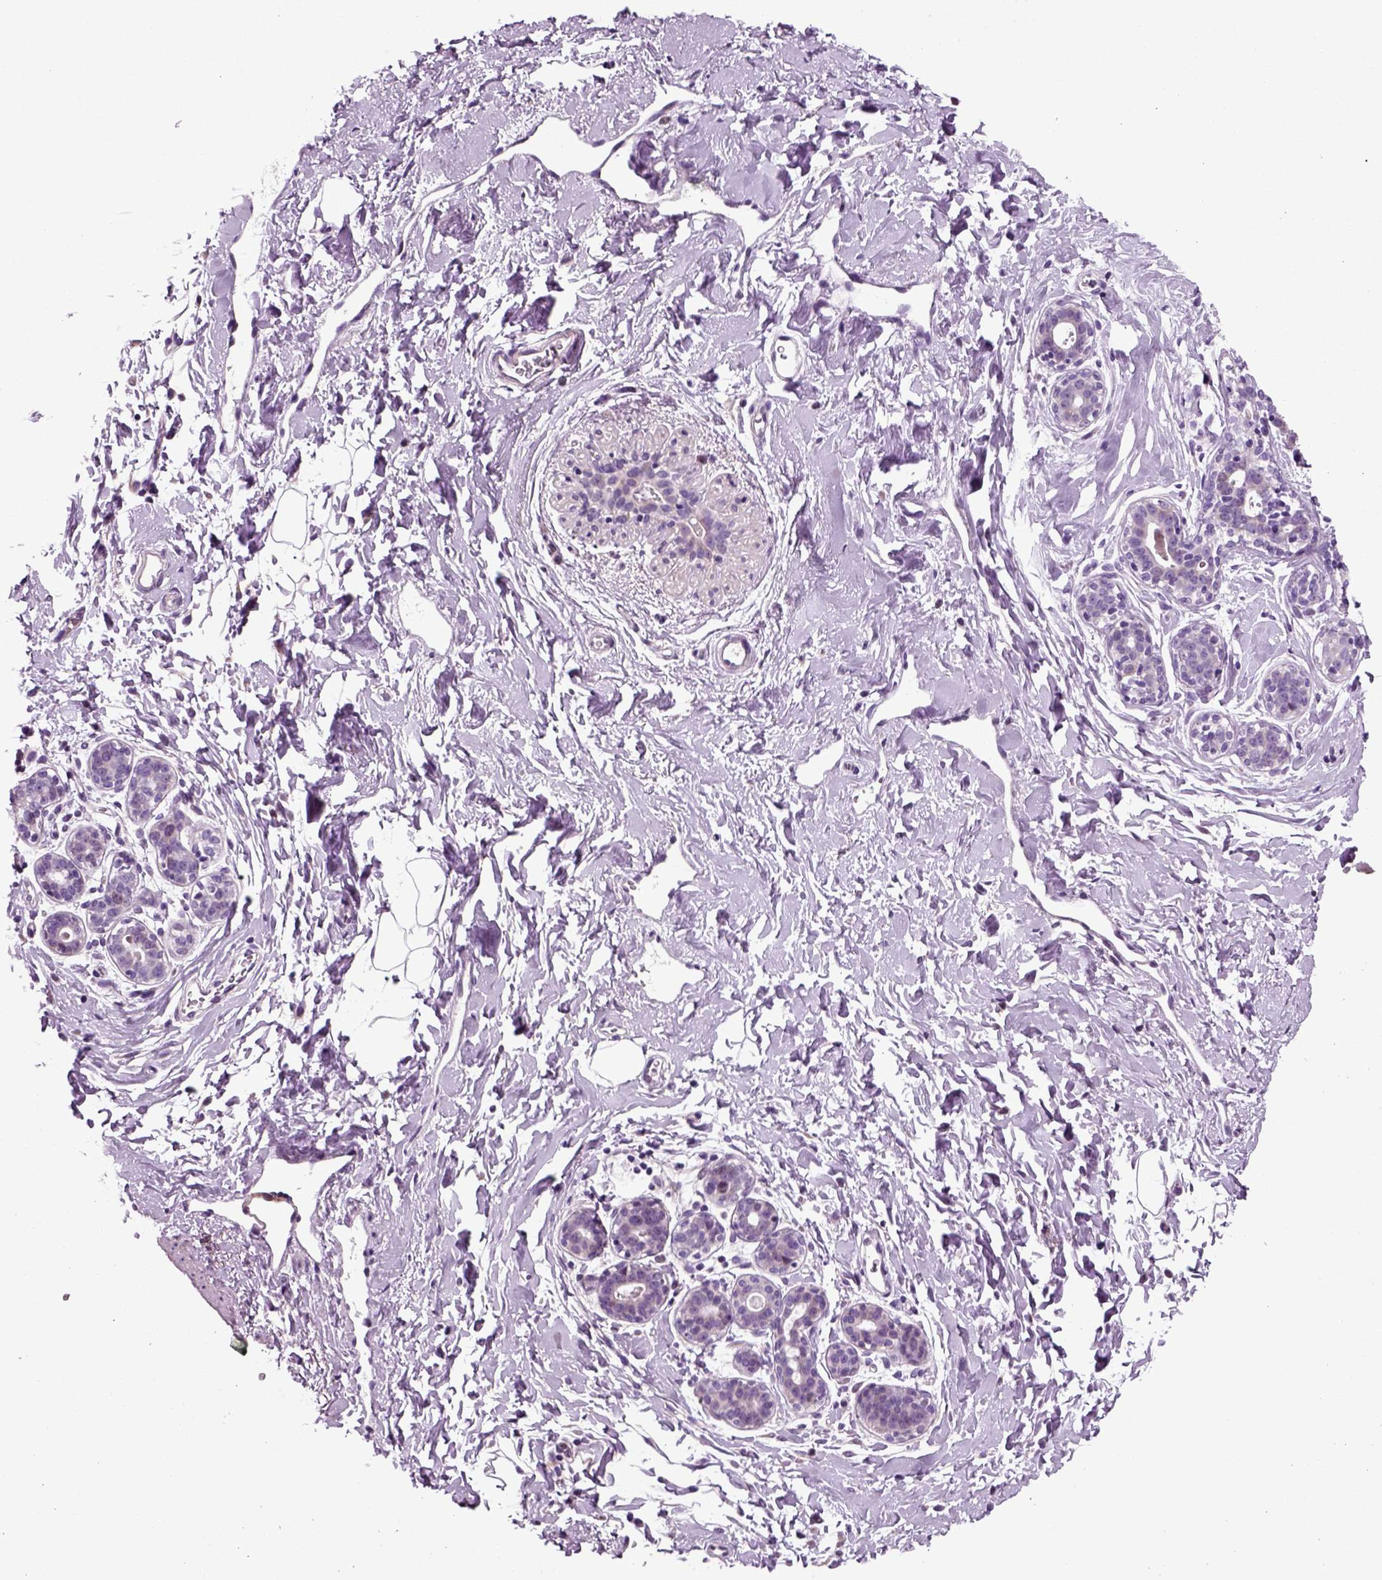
{"staining": {"intensity": "negative", "quantity": "none", "location": "none"}, "tissue": "breast", "cell_type": "Adipocytes", "image_type": "normal", "snomed": [{"axis": "morphology", "description": "Normal tissue, NOS"}, {"axis": "topography", "description": "Breast"}], "caption": "Photomicrograph shows no significant protein positivity in adipocytes of benign breast. The staining was performed using DAB to visualize the protein expression in brown, while the nuclei were stained in blue with hematoxylin (Magnification: 20x).", "gene": "ARID3A", "patient": {"sex": "female", "age": 43}}